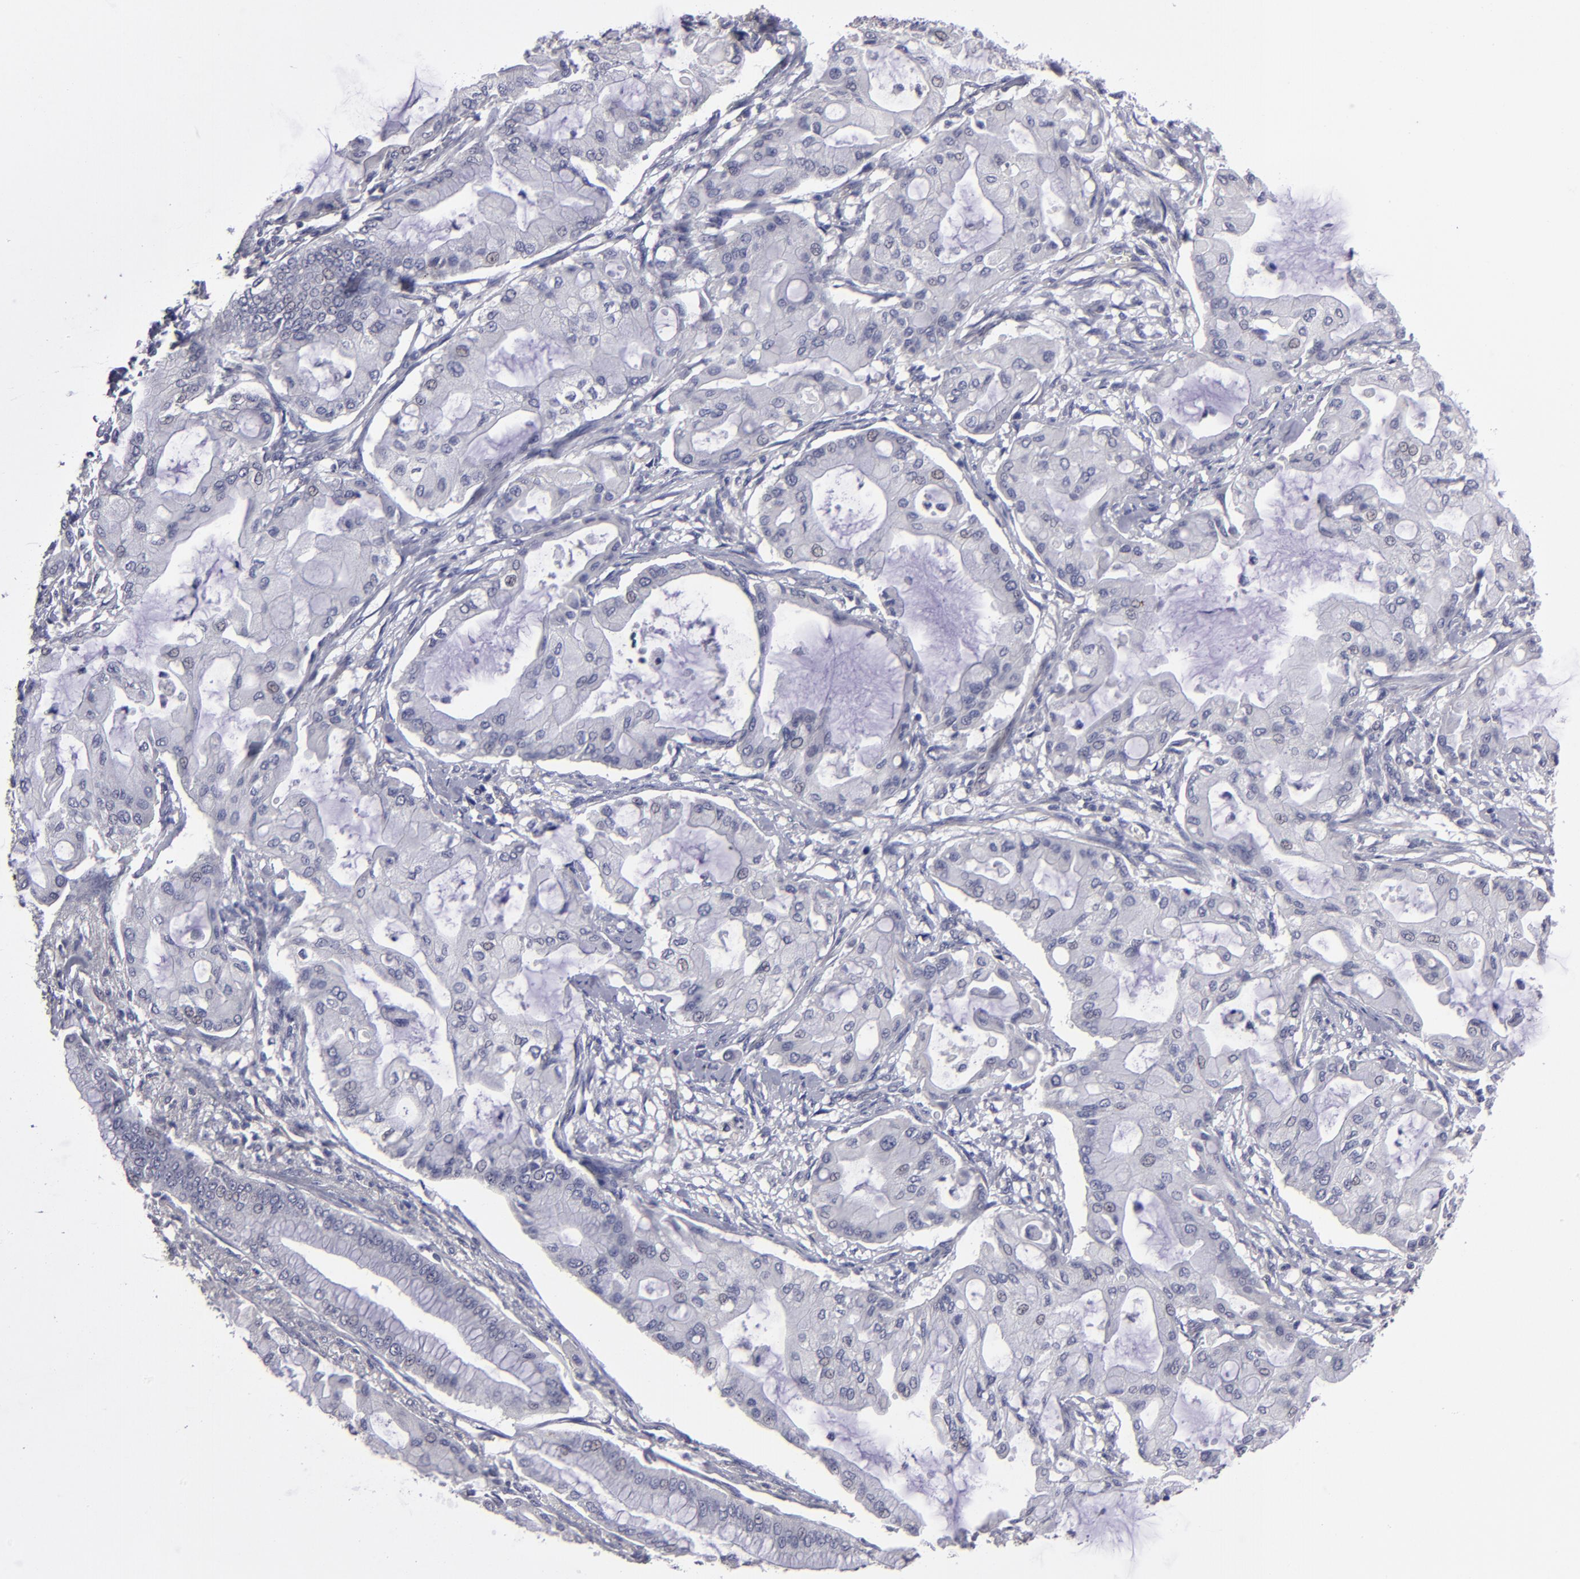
{"staining": {"intensity": "negative", "quantity": "none", "location": "none"}, "tissue": "pancreatic cancer", "cell_type": "Tumor cells", "image_type": "cancer", "snomed": [{"axis": "morphology", "description": "Adenocarcinoma, NOS"}, {"axis": "morphology", "description": "Adenocarcinoma, metastatic, NOS"}, {"axis": "topography", "description": "Lymph node"}, {"axis": "topography", "description": "Pancreas"}, {"axis": "topography", "description": "Duodenum"}], "caption": "Immunohistochemistry (IHC) of human adenocarcinoma (pancreatic) reveals no staining in tumor cells. Nuclei are stained in blue.", "gene": "ZNF175", "patient": {"sex": "female", "age": 64}}